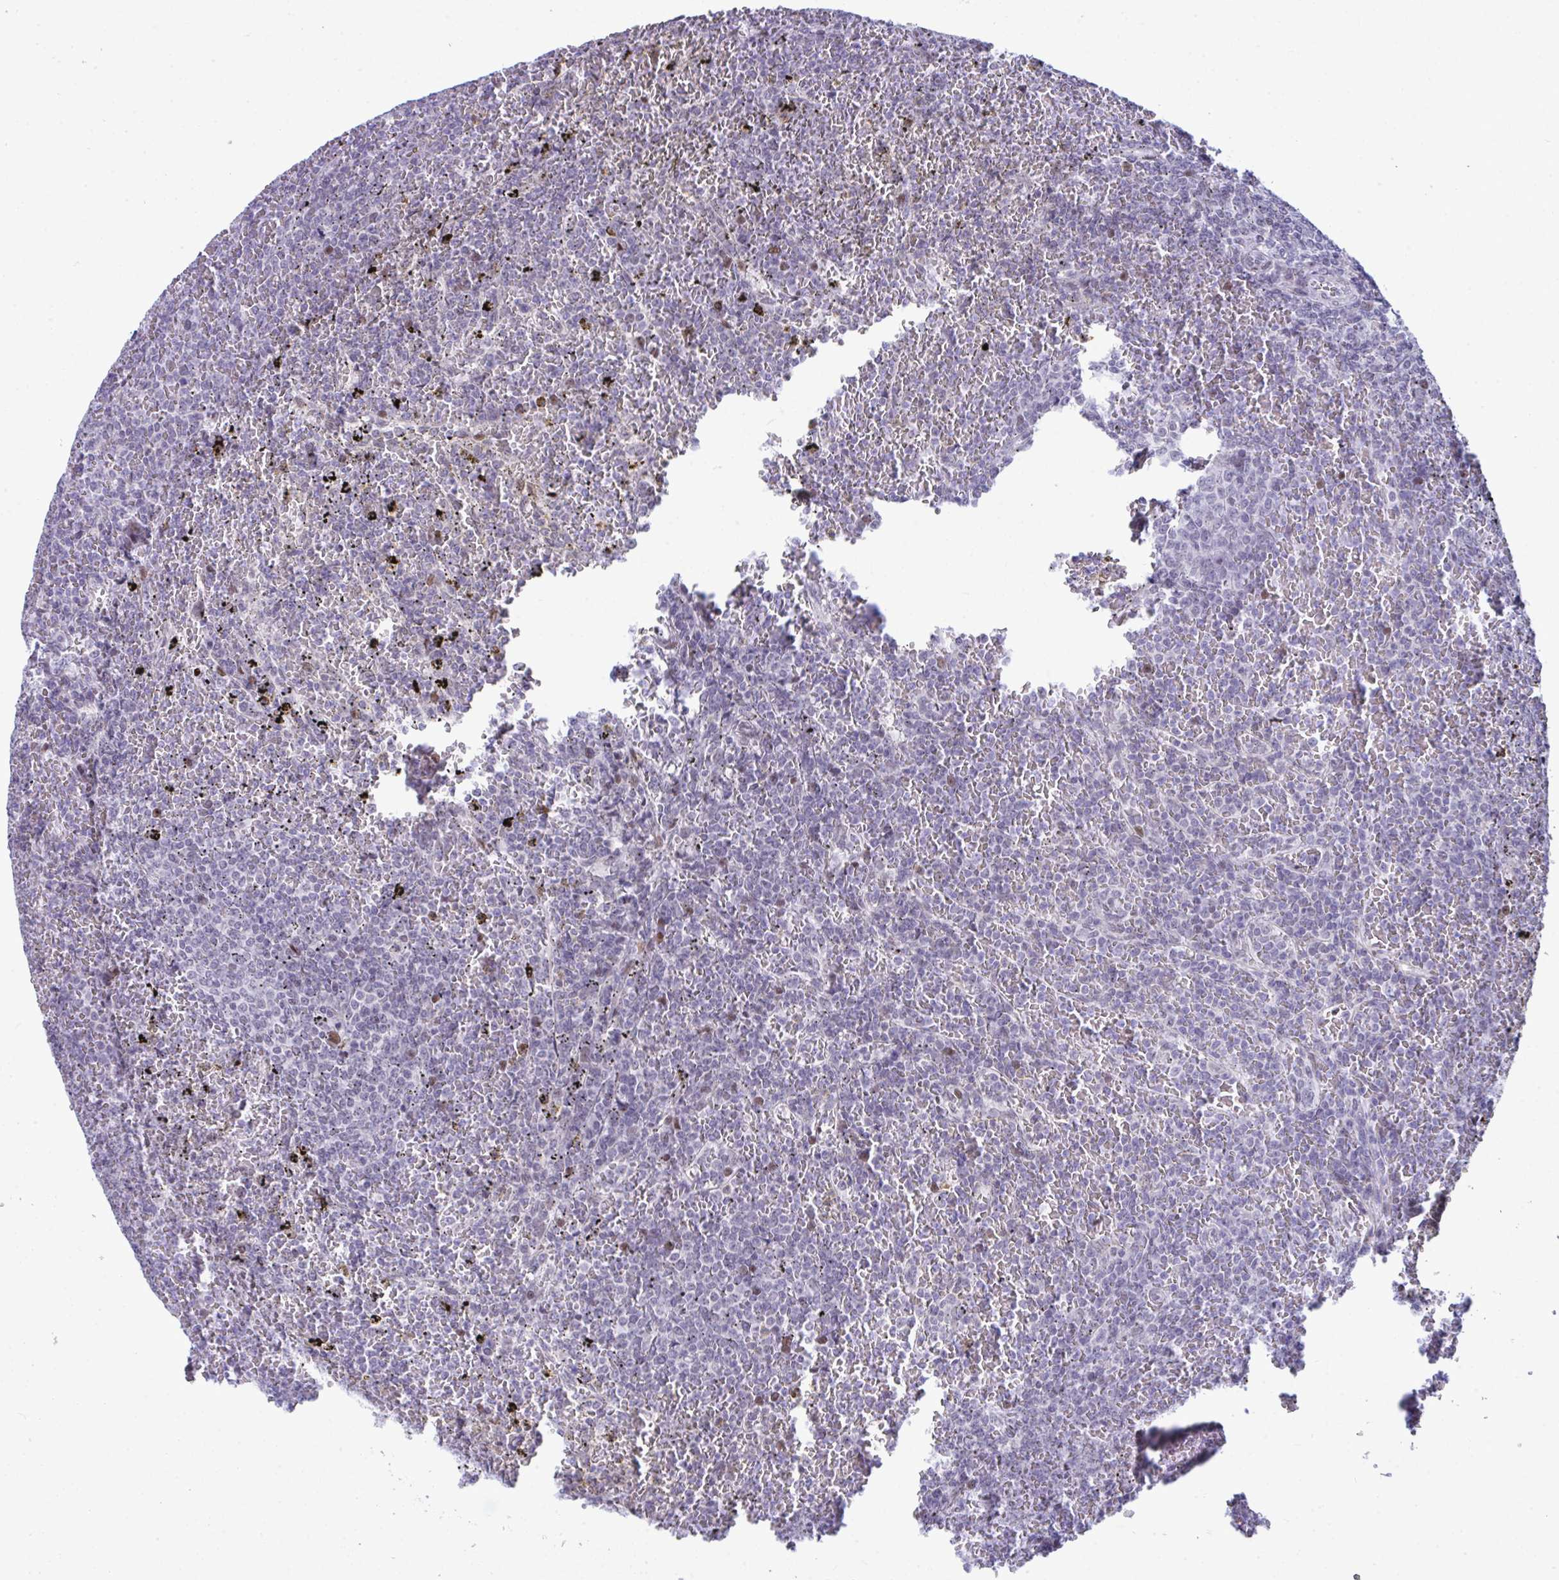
{"staining": {"intensity": "negative", "quantity": "none", "location": "none"}, "tissue": "lymphoma", "cell_type": "Tumor cells", "image_type": "cancer", "snomed": [{"axis": "morphology", "description": "Malignant lymphoma, non-Hodgkin's type, Low grade"}, {"axis": "topography", "description": "Spleen"}], "caption": "Human low-grade malignant lymphoma, non-Hodgkin's type stained for a protein using immunohistochemistry (IHC) demonstrates no expression in tumor cells.", "gene": "ZFHX3", "patient": {"sex": "female", "age": 77}}